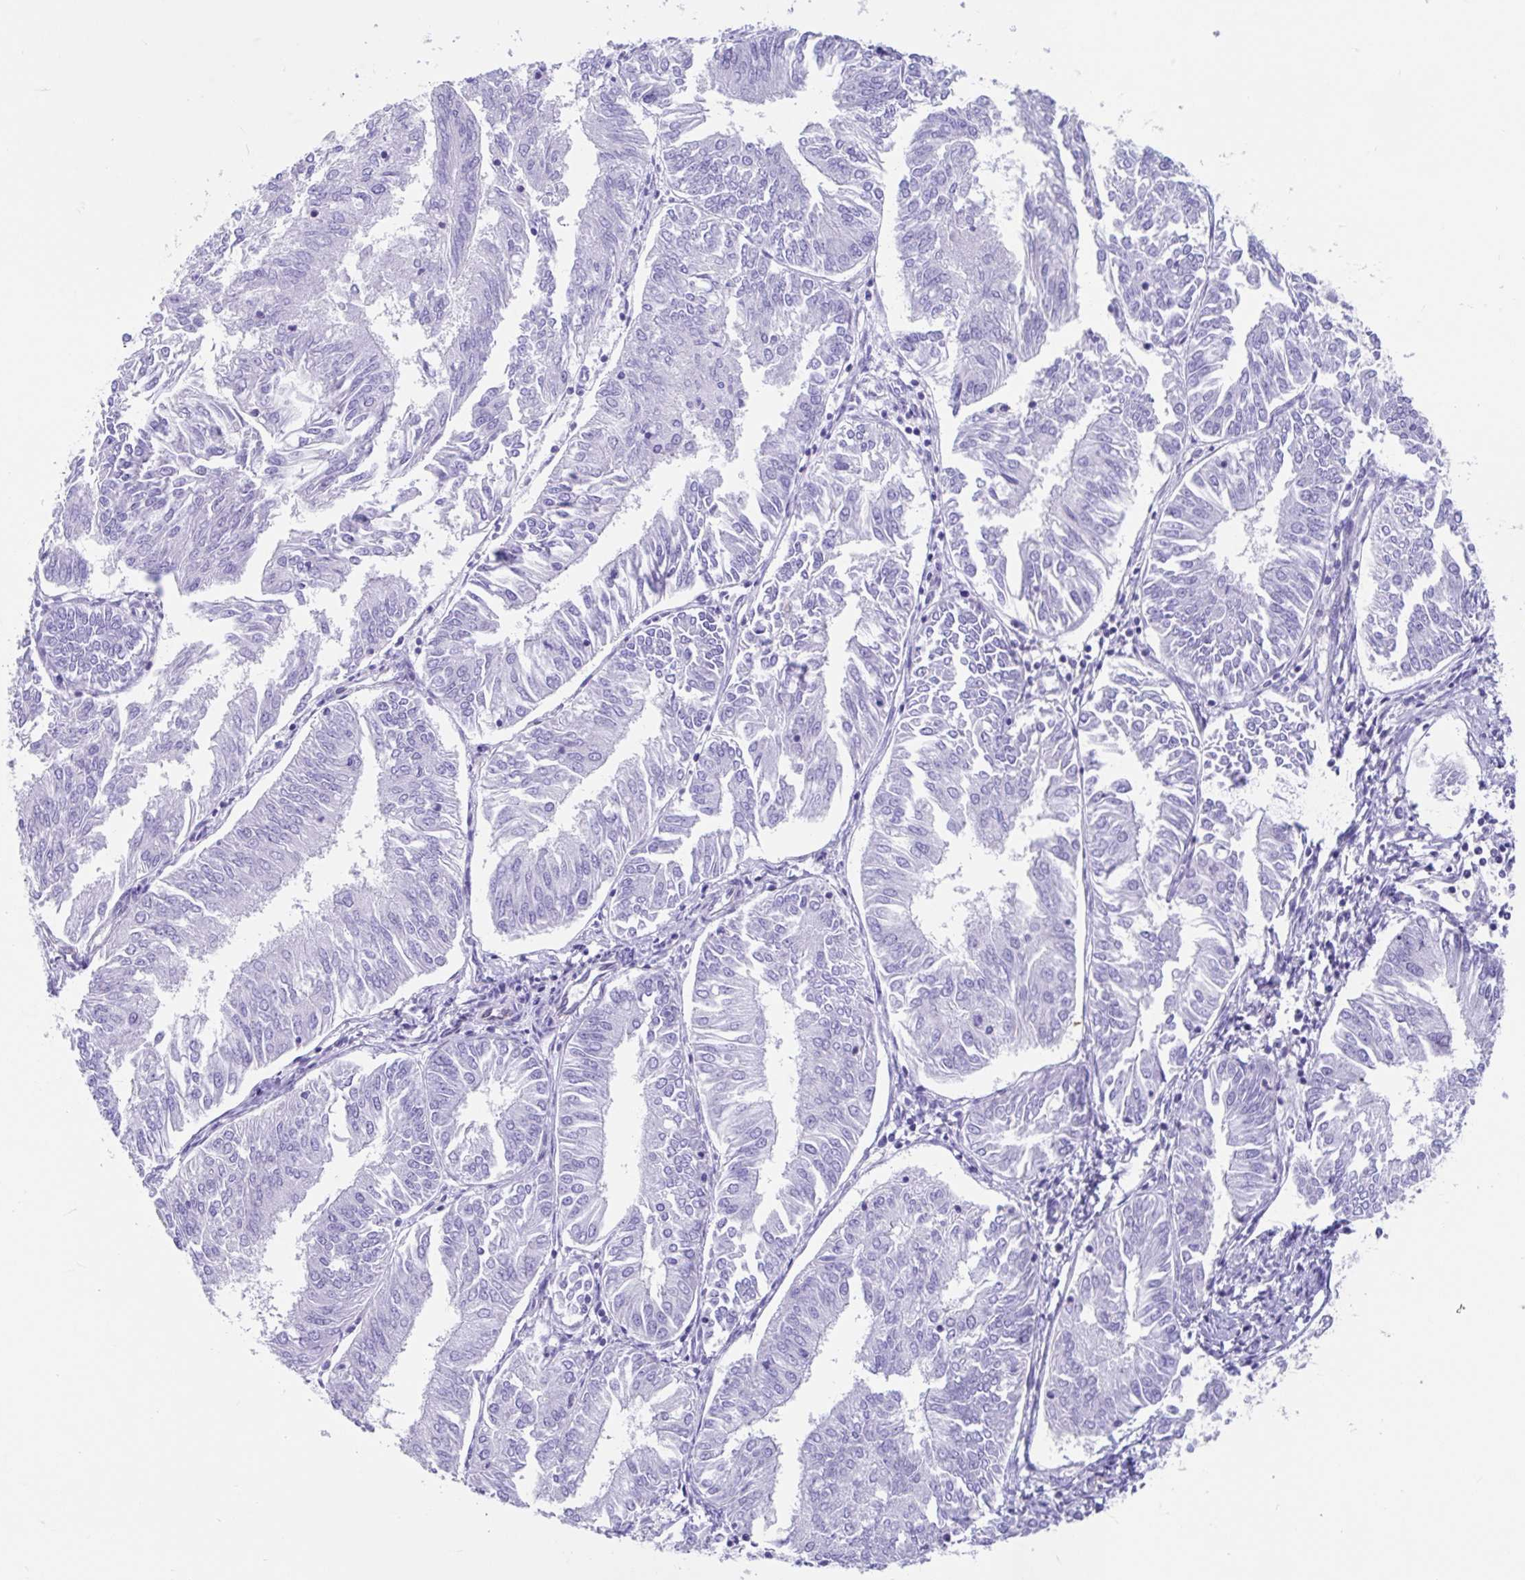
{"staining": {"intensity": "negative", "quantity": "none", "location": "none"}, "tissue": "endometrial cancer", "cell_type": "Tumor cells", "image_type": "cancer", "snomed": [{"axis": "morphology", "description": "Adenocarcinoma, NOS"}, {"axis": "topography", "description": "Endometrium"}], "caption": "IHC of human endometrial adenocarcinoma displays no staining in tumor cells.", "gene": "FAM107A", "patient": {"sex": "female", "age": 58}}